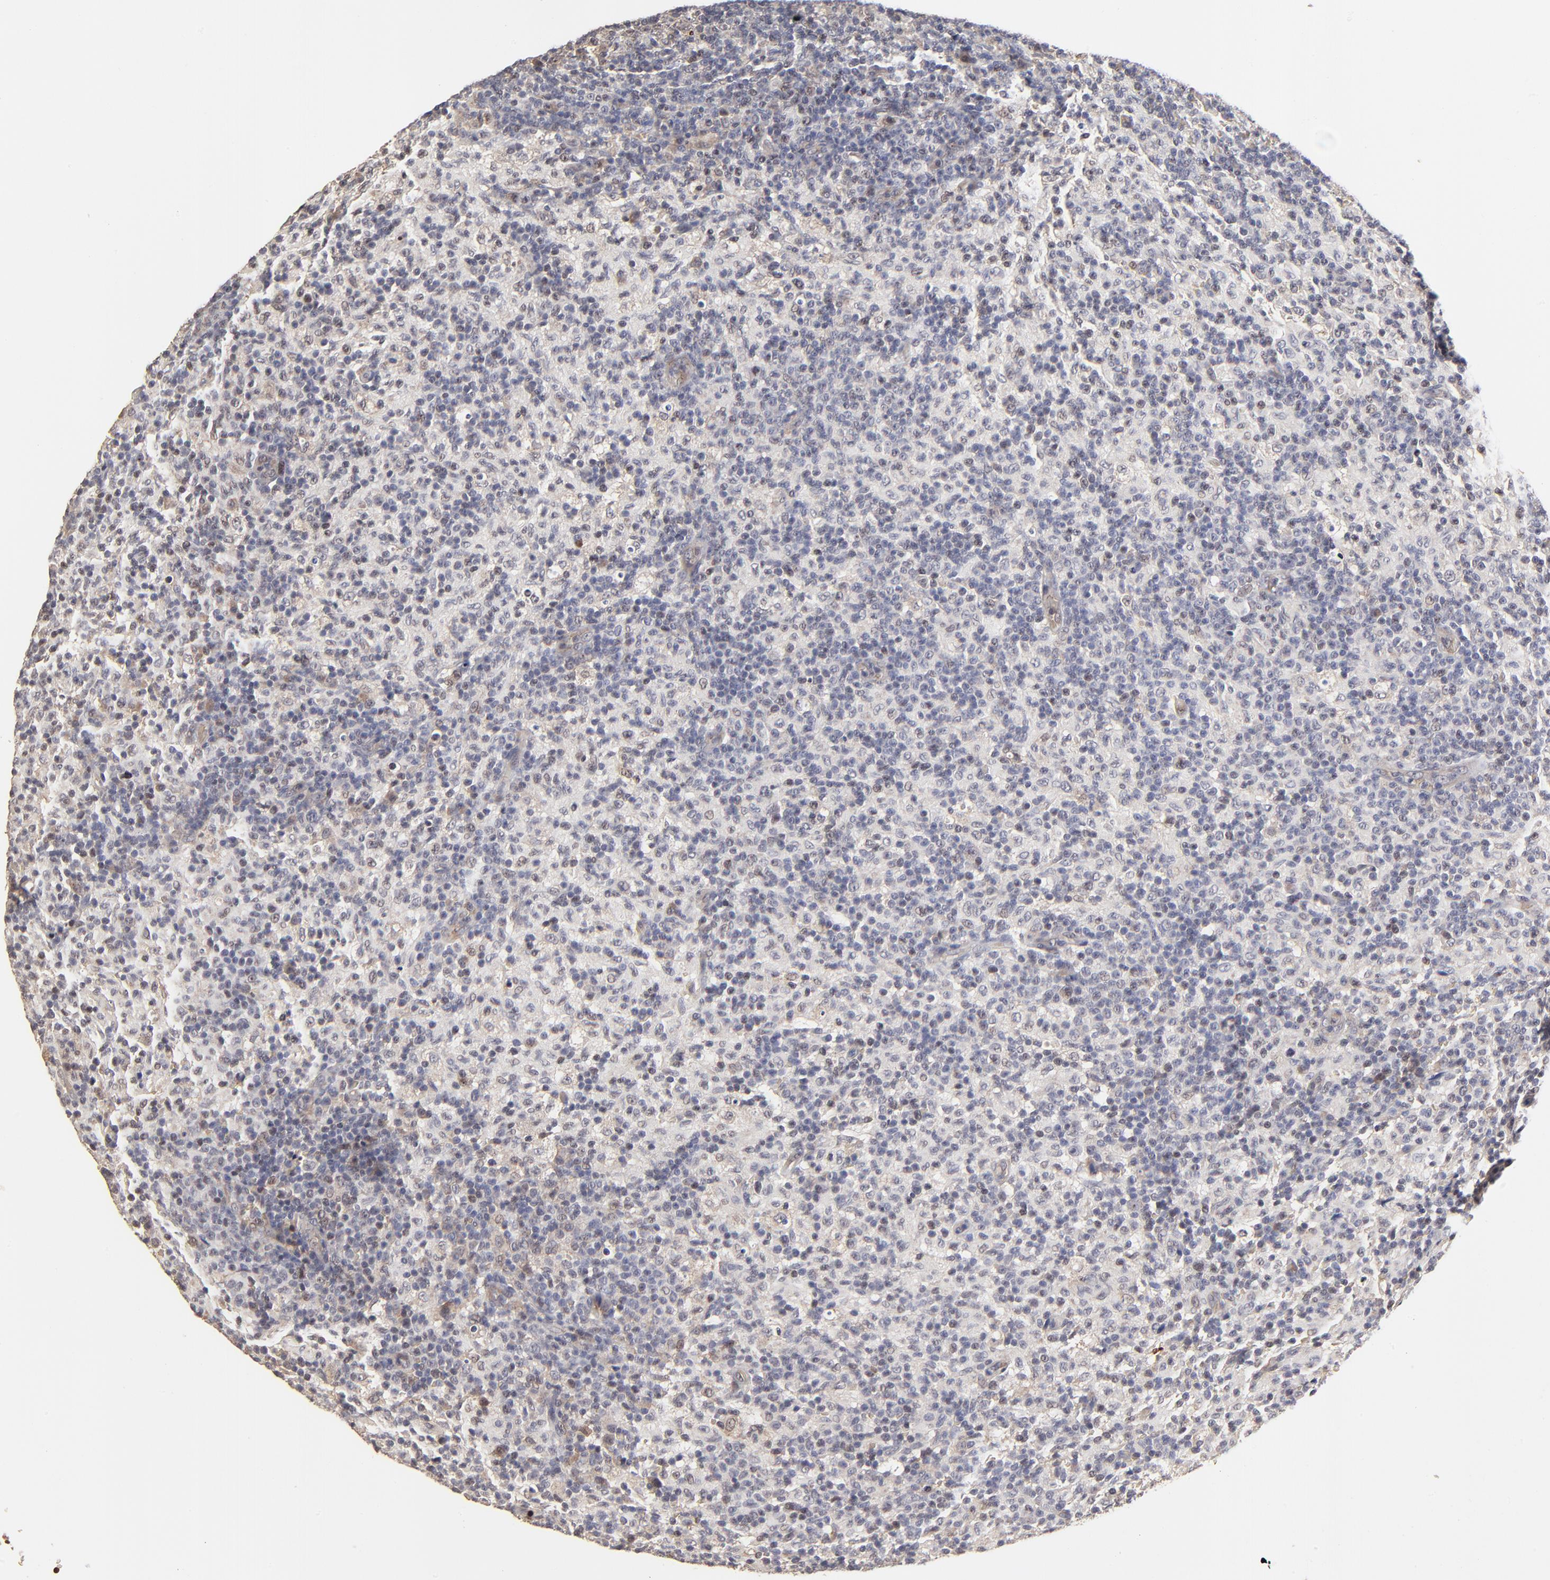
{"staining": {"intensity": "weak", "quantity": ">75%", "location": "cytoplasmic/membranous"}, "tissue": "lymph node", "cell_type": "Germinal center cells", "image_type": "normal", "snomed": [{"axis": "morphology", "description": "Normal tissue, NOS"}, {"axis": "morphology", "description": "Inflammation, NOS"}, {"axis": "topography", "description": "Lymph node"}], "caption": "Protein expression analysis of benign lymph node displays weak cytoplasmic/membranous positivity in approximately >75% of germinal center cells. (Stains: DAB in brown, nuclei in blue, Microscopy: brightfield microscopy at high magnification).", "gene": "FRMD8", "patient": {"sex": "male", "age": 55}}